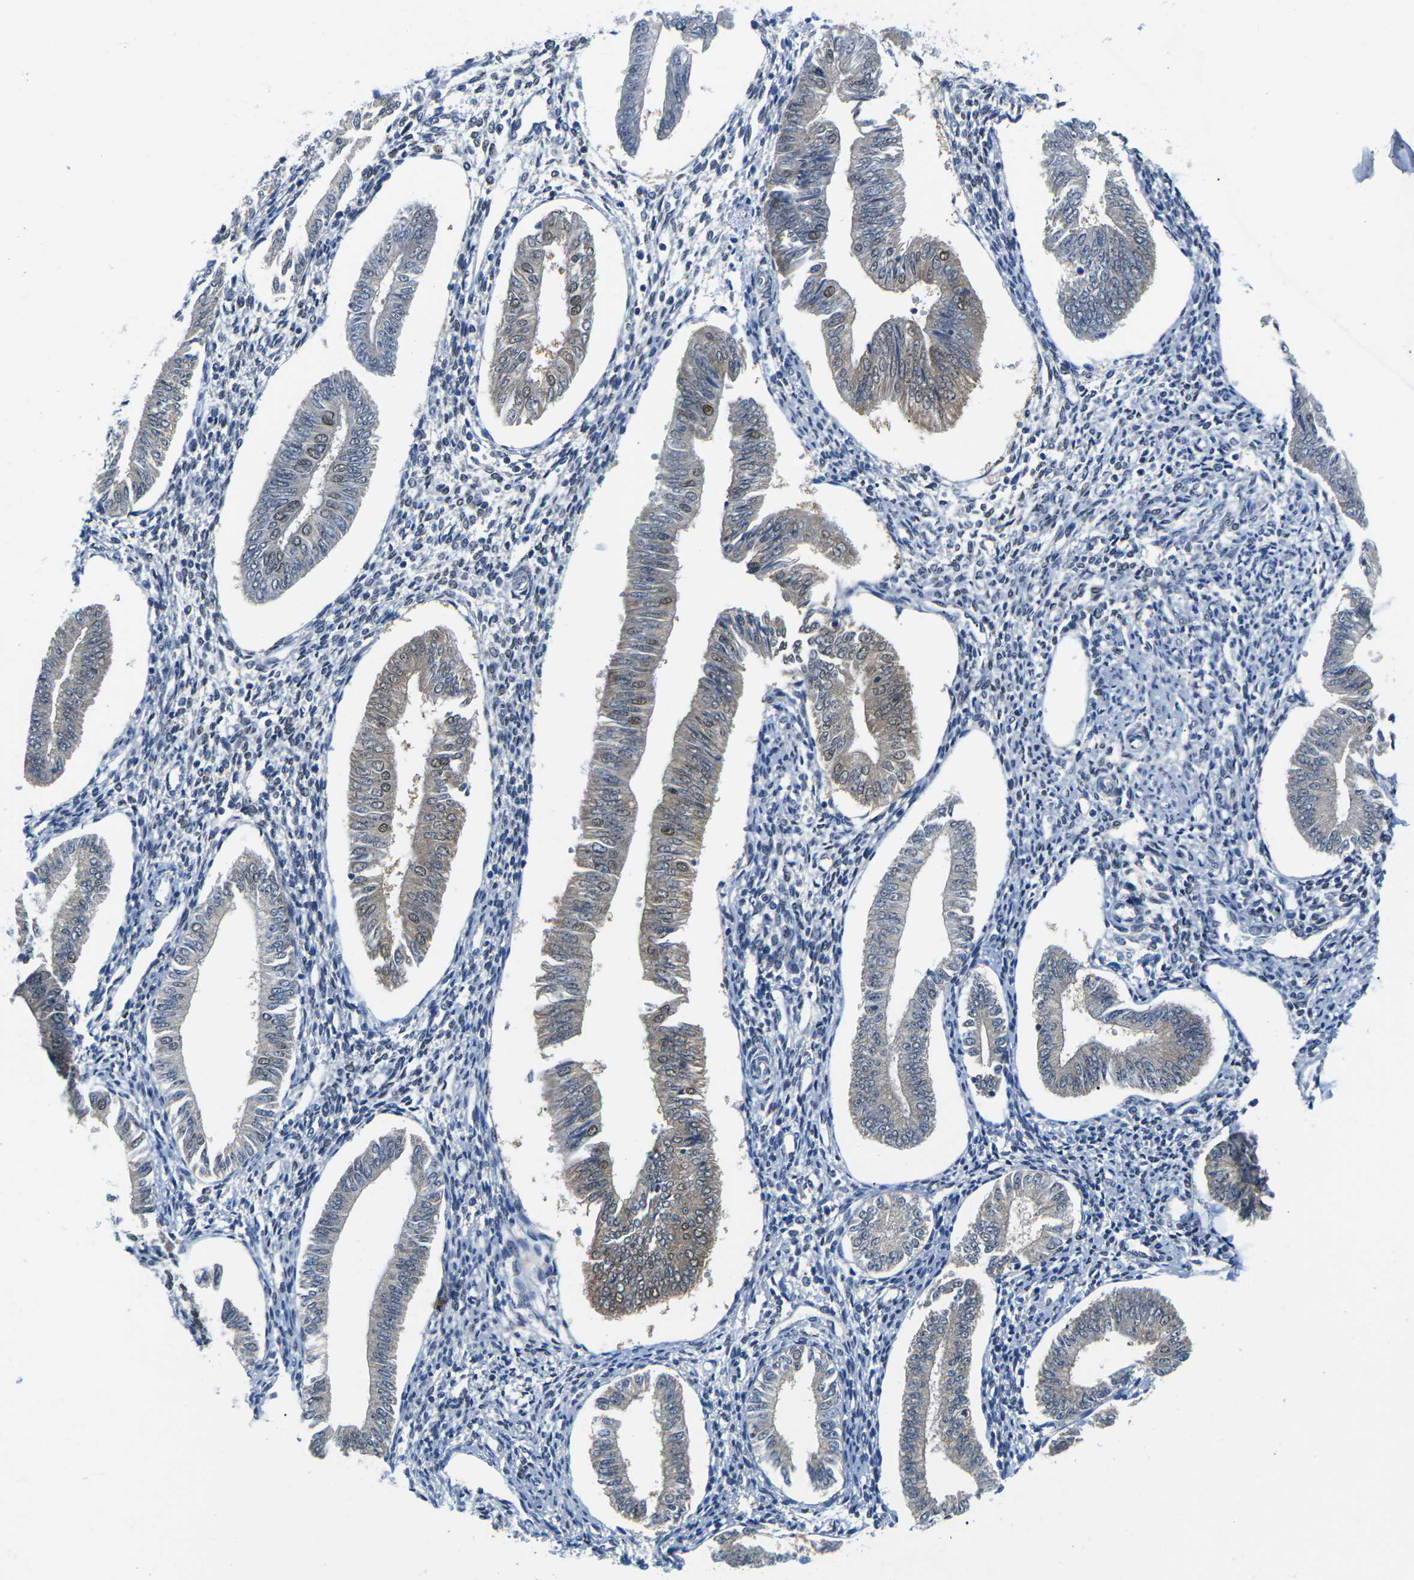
{"staining": {"intensity": "weak", "quantity": "25%-75%", "location": "nuclear"}, "tissue": "endometrium", "cell_type": "Cells in endometrial stroma", "image_type": "normal", "snomed": [{"axis": "morphology", "description": "Normal tissue, NOS"}, {"axis": "topography", "description": "Endometrium"}], "caption": "This is an image of IHC staining of unremarkable endometrium, which shows weak positivity in the nuclear of cells in endometrial stroma.", "gene": "UBA7", "patient": {"sex": "female", "age": 50}}